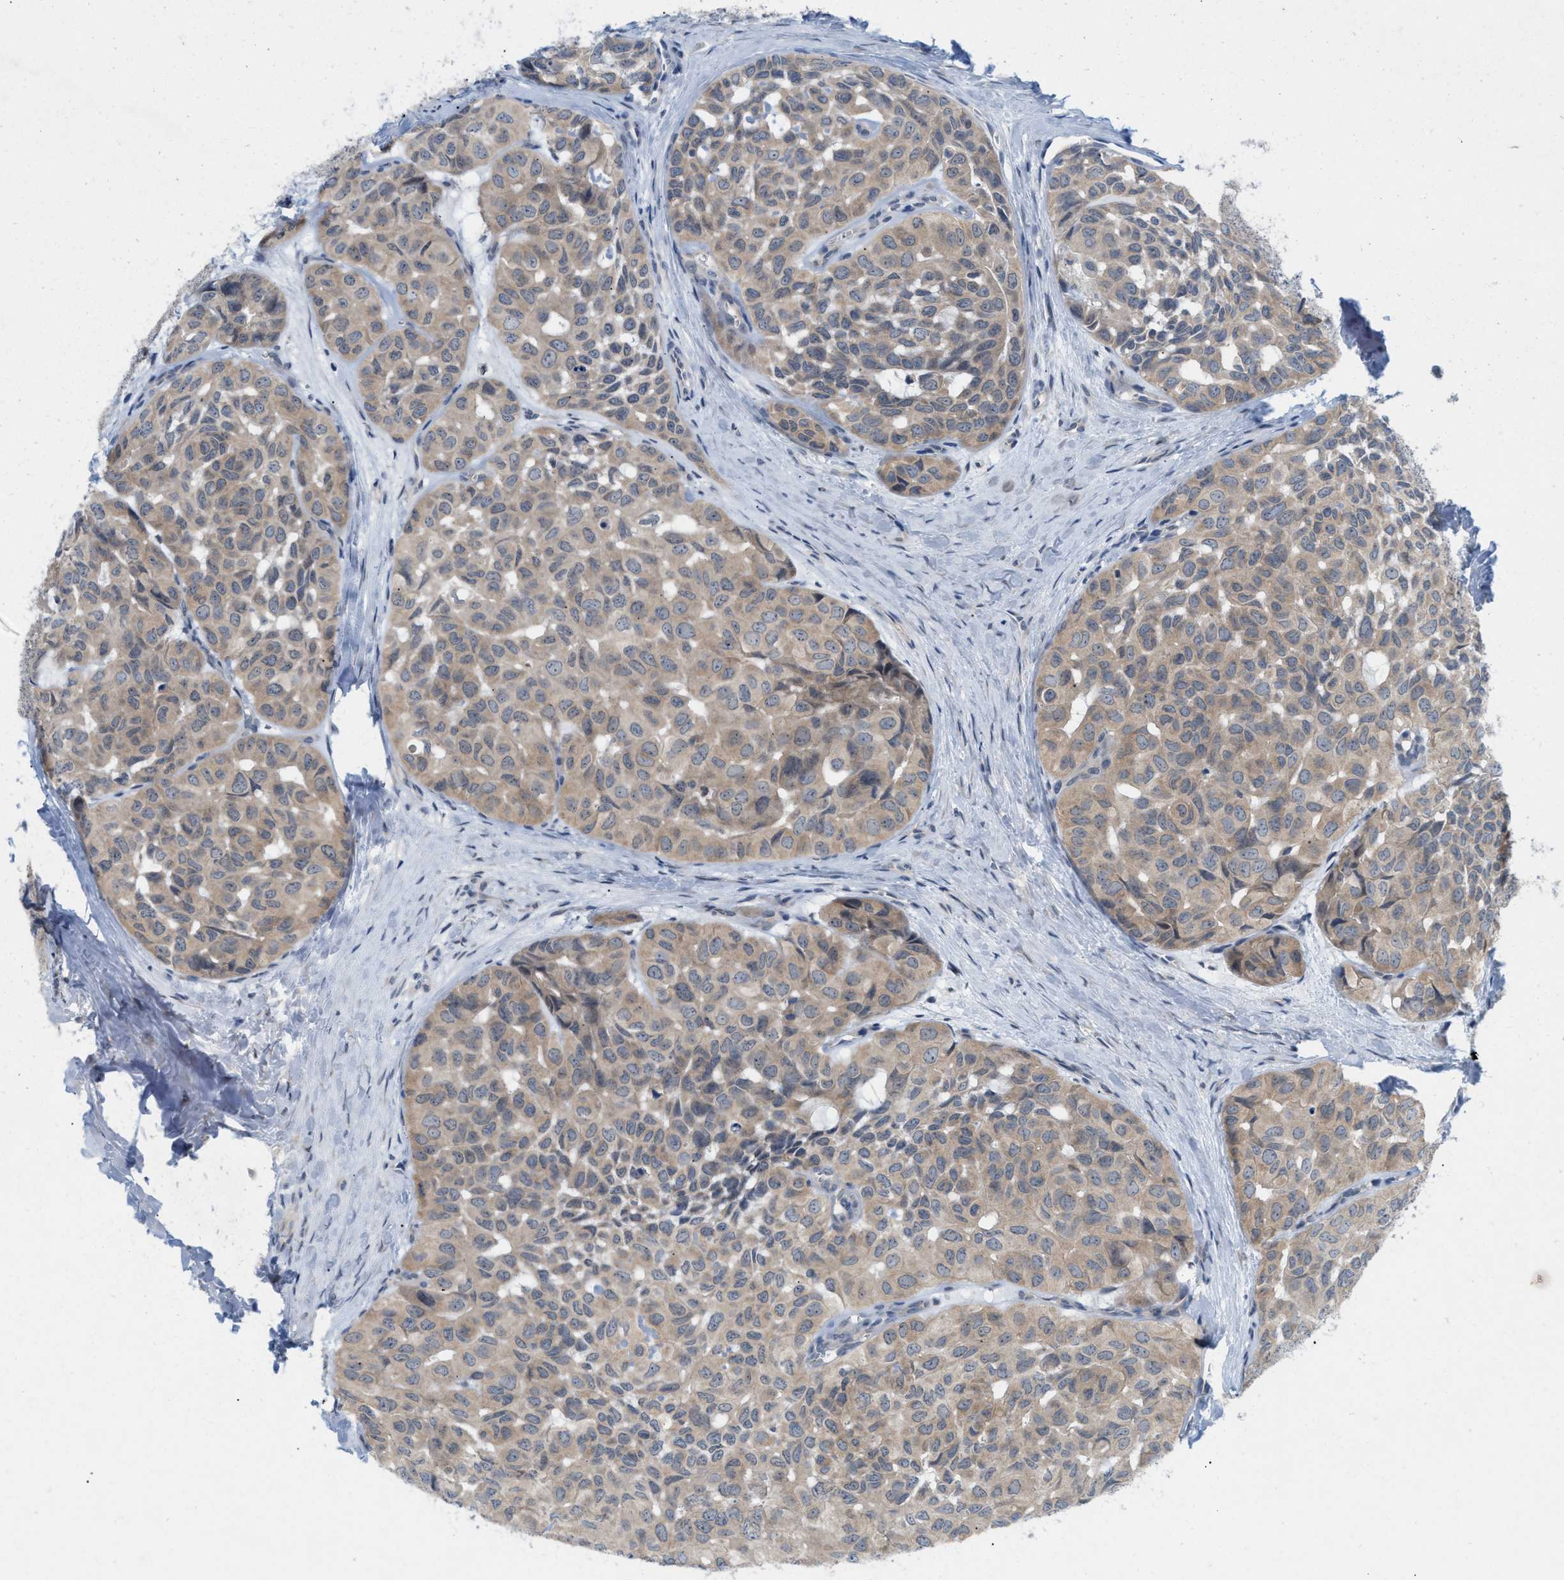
{"staining": {"intensity": "weak", "quantity": "25%-75%", "location": "cytoplasmic/membranous"}, "tissue": "head and neck cancer", "cell_type": "Tumor cells", "image_type": "cancer", "snomed": [{"axis": "morphology", "description": "Adenocarcinoma, NOS"}, {"axis": "topography", "description": "Salivary gland, NOS"}, {"axis": "topography", "description": "Head-Neck"}], "caption": "Immunohistochemistry staining of head and neck cancer (adenocarcinoma), which reveals low levels of weak cytoplasmic/membranous staining in about 25%-75% of tumor cells indicating weak cytoplasmic/membranous protein staining. The staining was performed using DAB (3,3'-diaminobenzidine) (brown) for protein detection and nuclei were counterstained in hematoxylin (blue).", "gene": "WIPI2", "patient": {"sex": "female", "age": 76}}